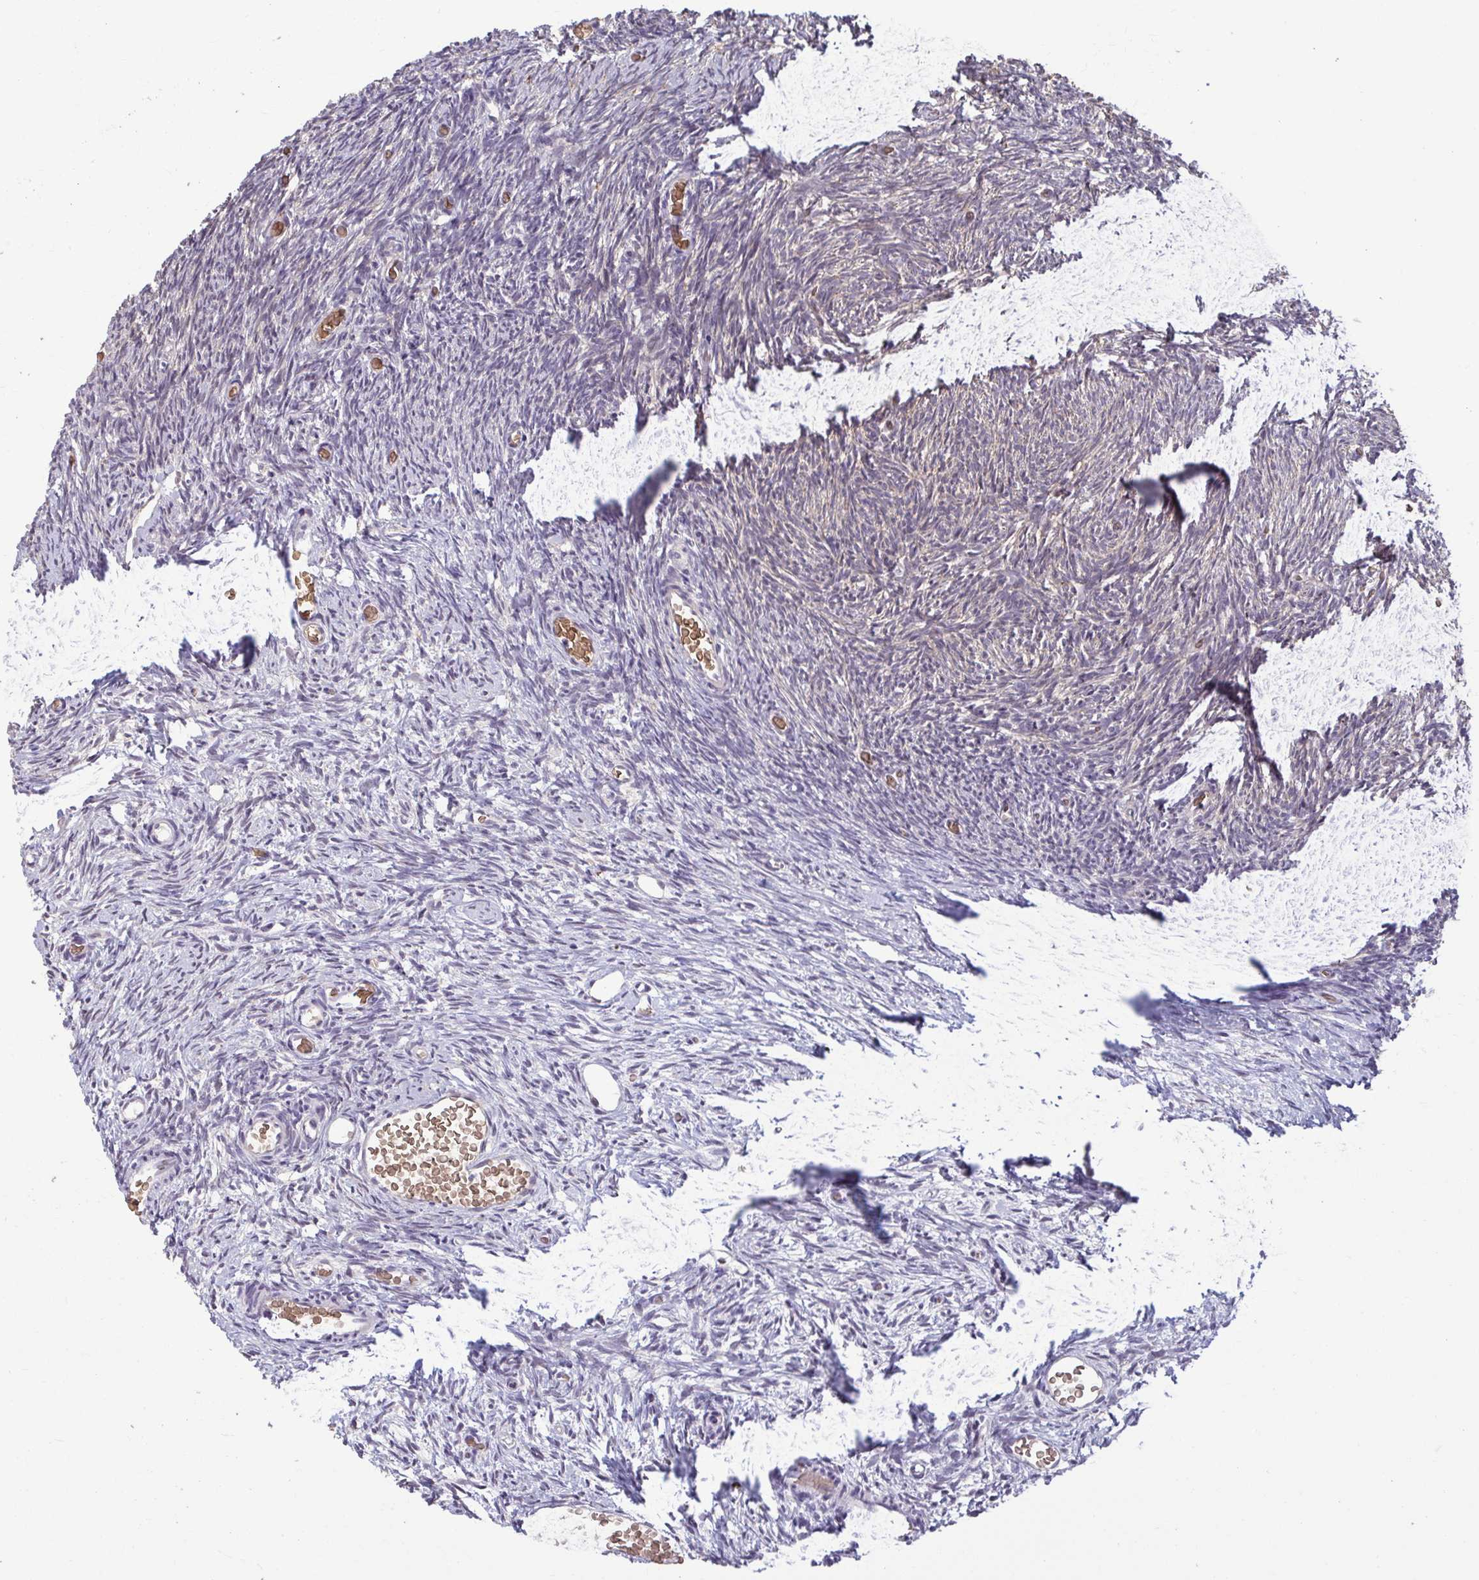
{"staining": {"intensity": "weak", "quantity": "<25%", "location": "cytoplasmic/membranous"}, "tissue": "ovary", "cell_type": "Ovarian stroma cells", "image_type": "normal", "snomed": [{"axis": "morphology", "description": "Normal tissue, NOS"}, {"axis": "topography", "description": "Ovary"}], "caption": "IHC histopathology image of normal ovary stained for a protein (brown), which shows no staining in ovarian stroma cells.", "gene": "ZNF34", "patient": {"sex": "female", "age": 39}}